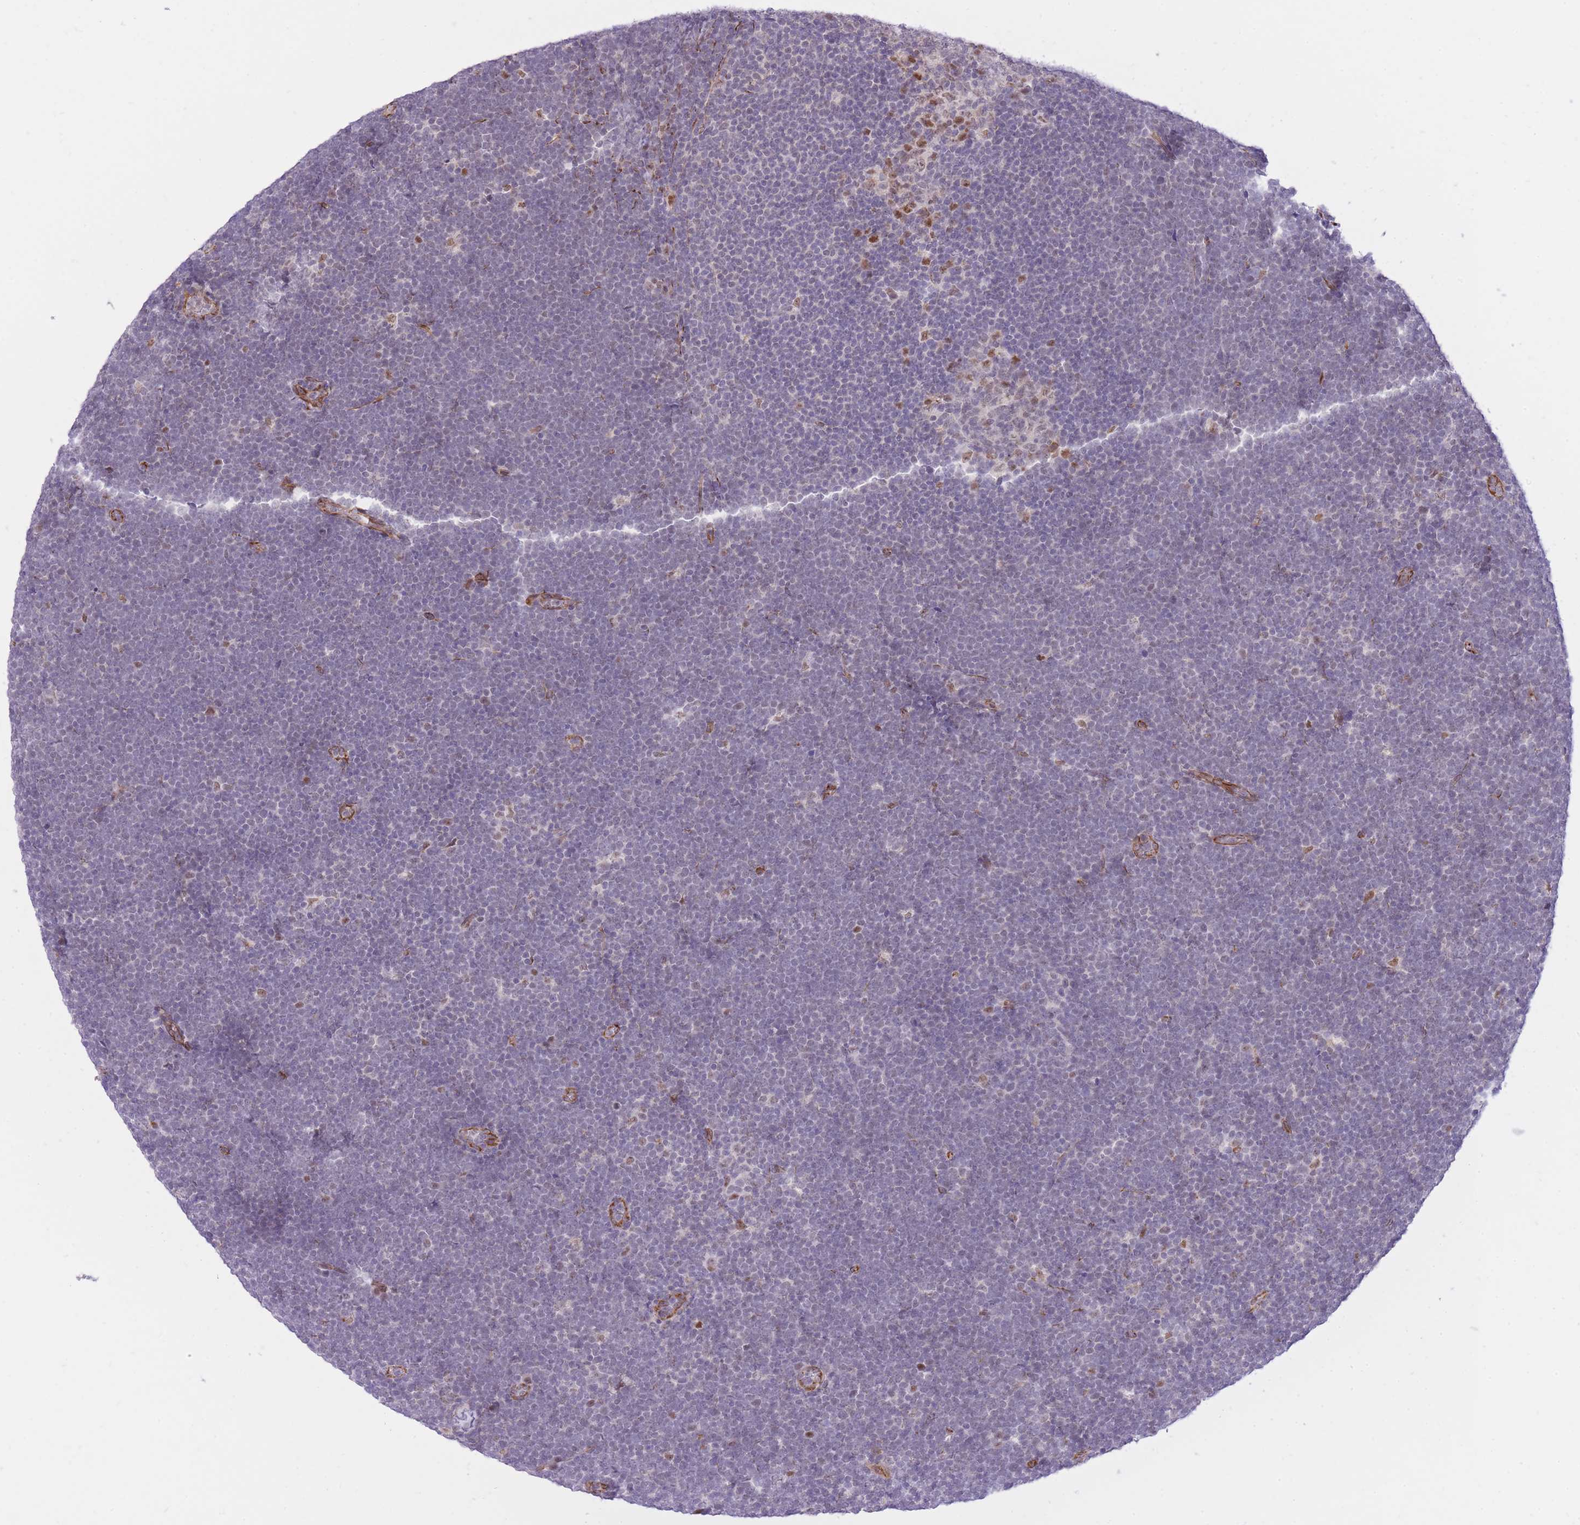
{"staining": {"intensity": "negative", "quantity": "none", "location": "none"}, "tissue": "lymphoma", "cell_type": "Tumor cells", "image_type": "cancer", "snomed": [{"axis": "morphology", "description": "Malignant lymphoma, non-Hodgkin's type, High grade"}, {"axis": "topography", "description": "Lymph node"}], "caption": "The IHC histopathology image has no significant positivity in tumor cells of malignant lymphoma, non-Hodgkin's type (high-grade) tissue.", "gene": "ELL", "patient": {"sex": "male", "age": 13}}